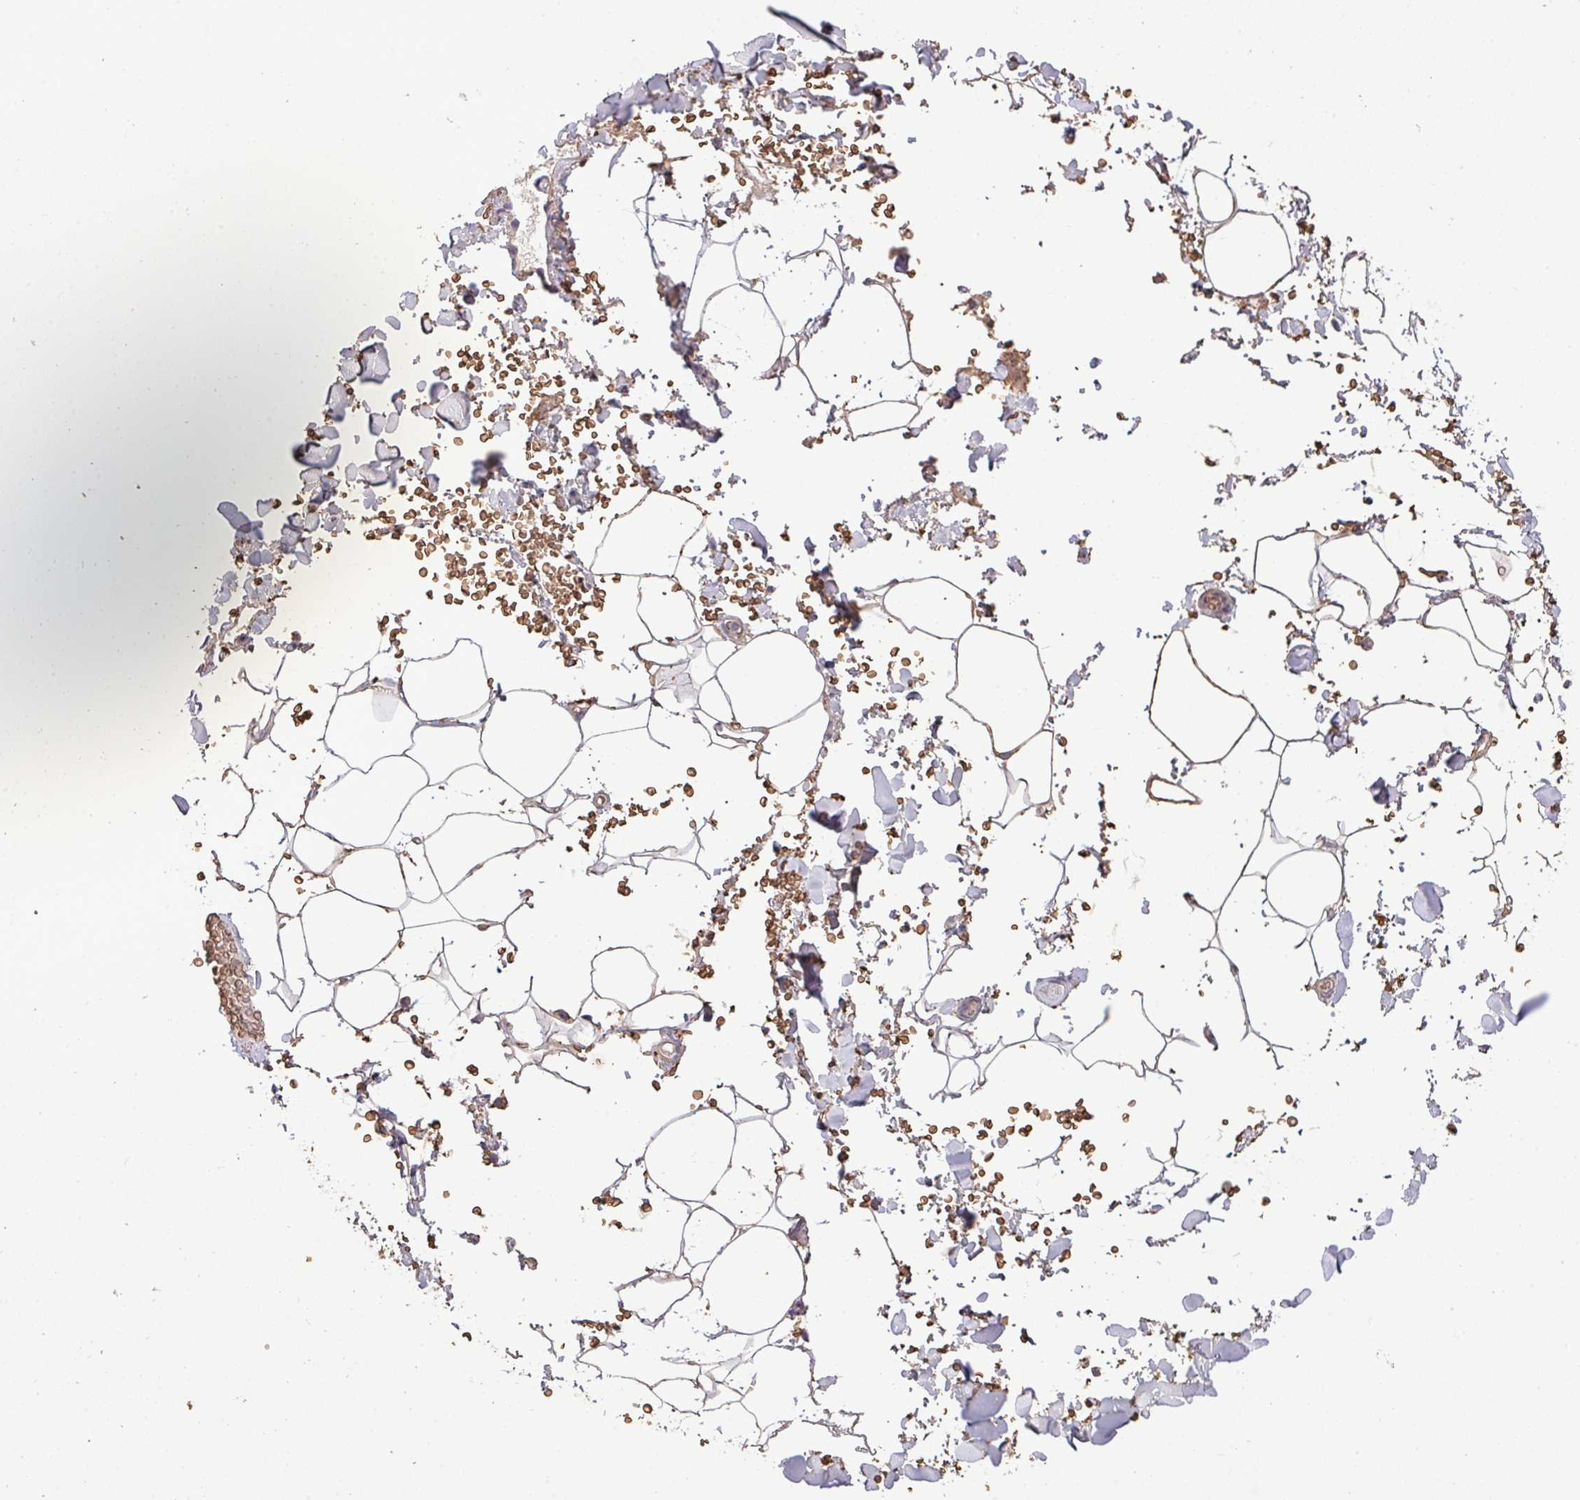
{"staining": {"intensity": "negative", "quantity": "none", "location": "none"}, "tissue": "adipose tissue", "cell_type": "Adipocytes", "image_type": "normal", "snomed": [{"axis": "morphology", "description": "Normal tissue, NOS"}, {"axis": "topography", "description": "Rectum"}, {"axis": "topography", "description": "Peripheral nerve tissue"}], "caption": "Immunohistochemistry (IHC) image of unremarkable human adipose tissue stained for a protein (brown), which reveals no staining in adipocytes.", "gene": "CAMK2A", "patient": {"sex": "female", "age": 69}}